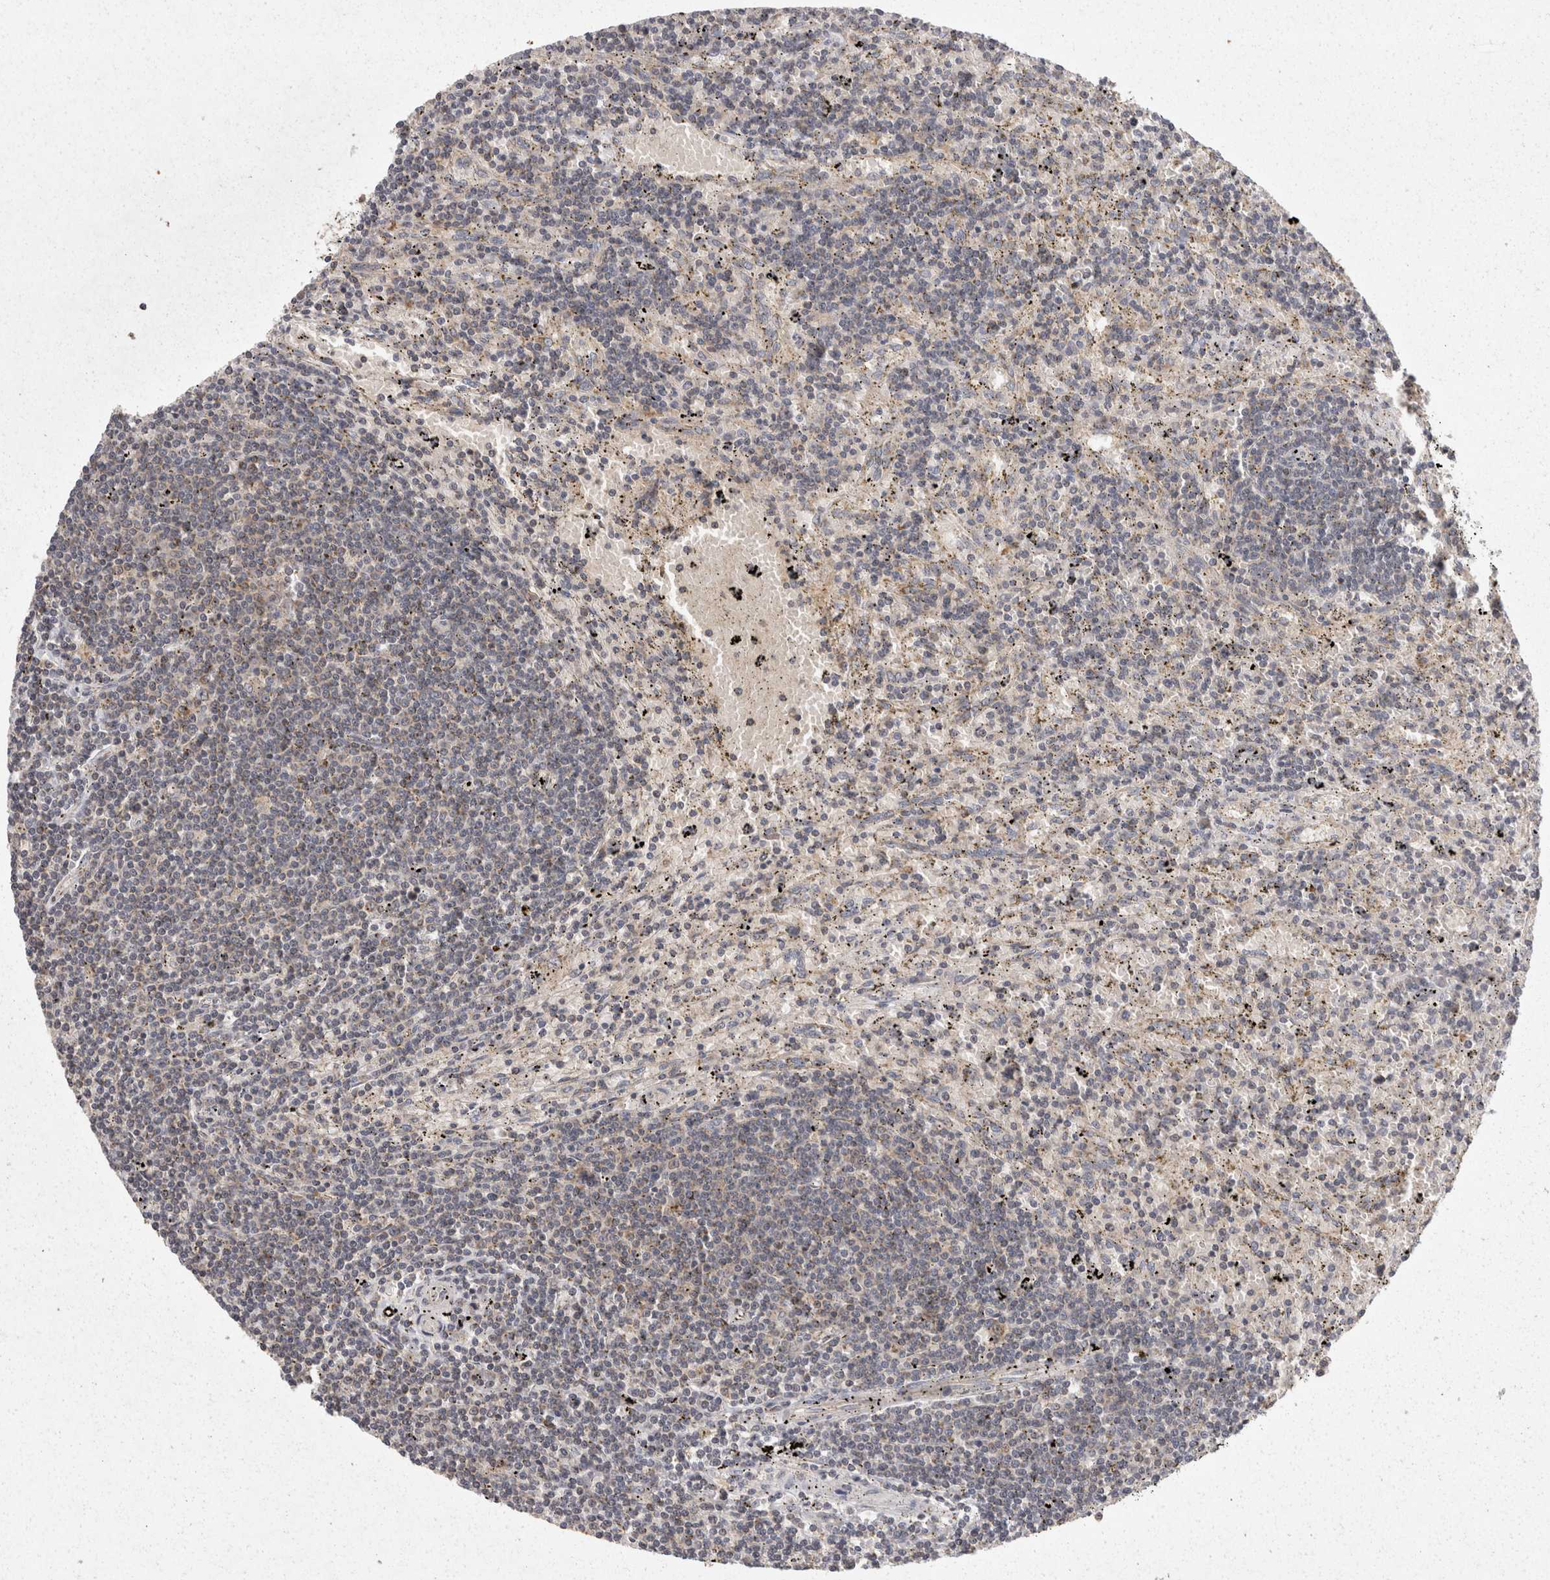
{"staining": {"intensity": "weak", "quantity": "<25%", "location": "cytoplasmic/membranous"}, "tissue": "lymphoma", "cell_type": "Tumor cells", "image_type": "cancer", "snomed": [{"axis": "morphology", "description": "Malignant lymphoma, non-Hodgkin's type, Low grade"}, {"axis": "topography", "description": "Spleen"}], "caption": "This is an immunohistochemistry (IHC) image of low-grade malignant lymphoma, non-Hodgkin's type. There is no expression in tumor cells.", "gene": "ACAT2", "patient": {"sex": "male", "age": 76}}